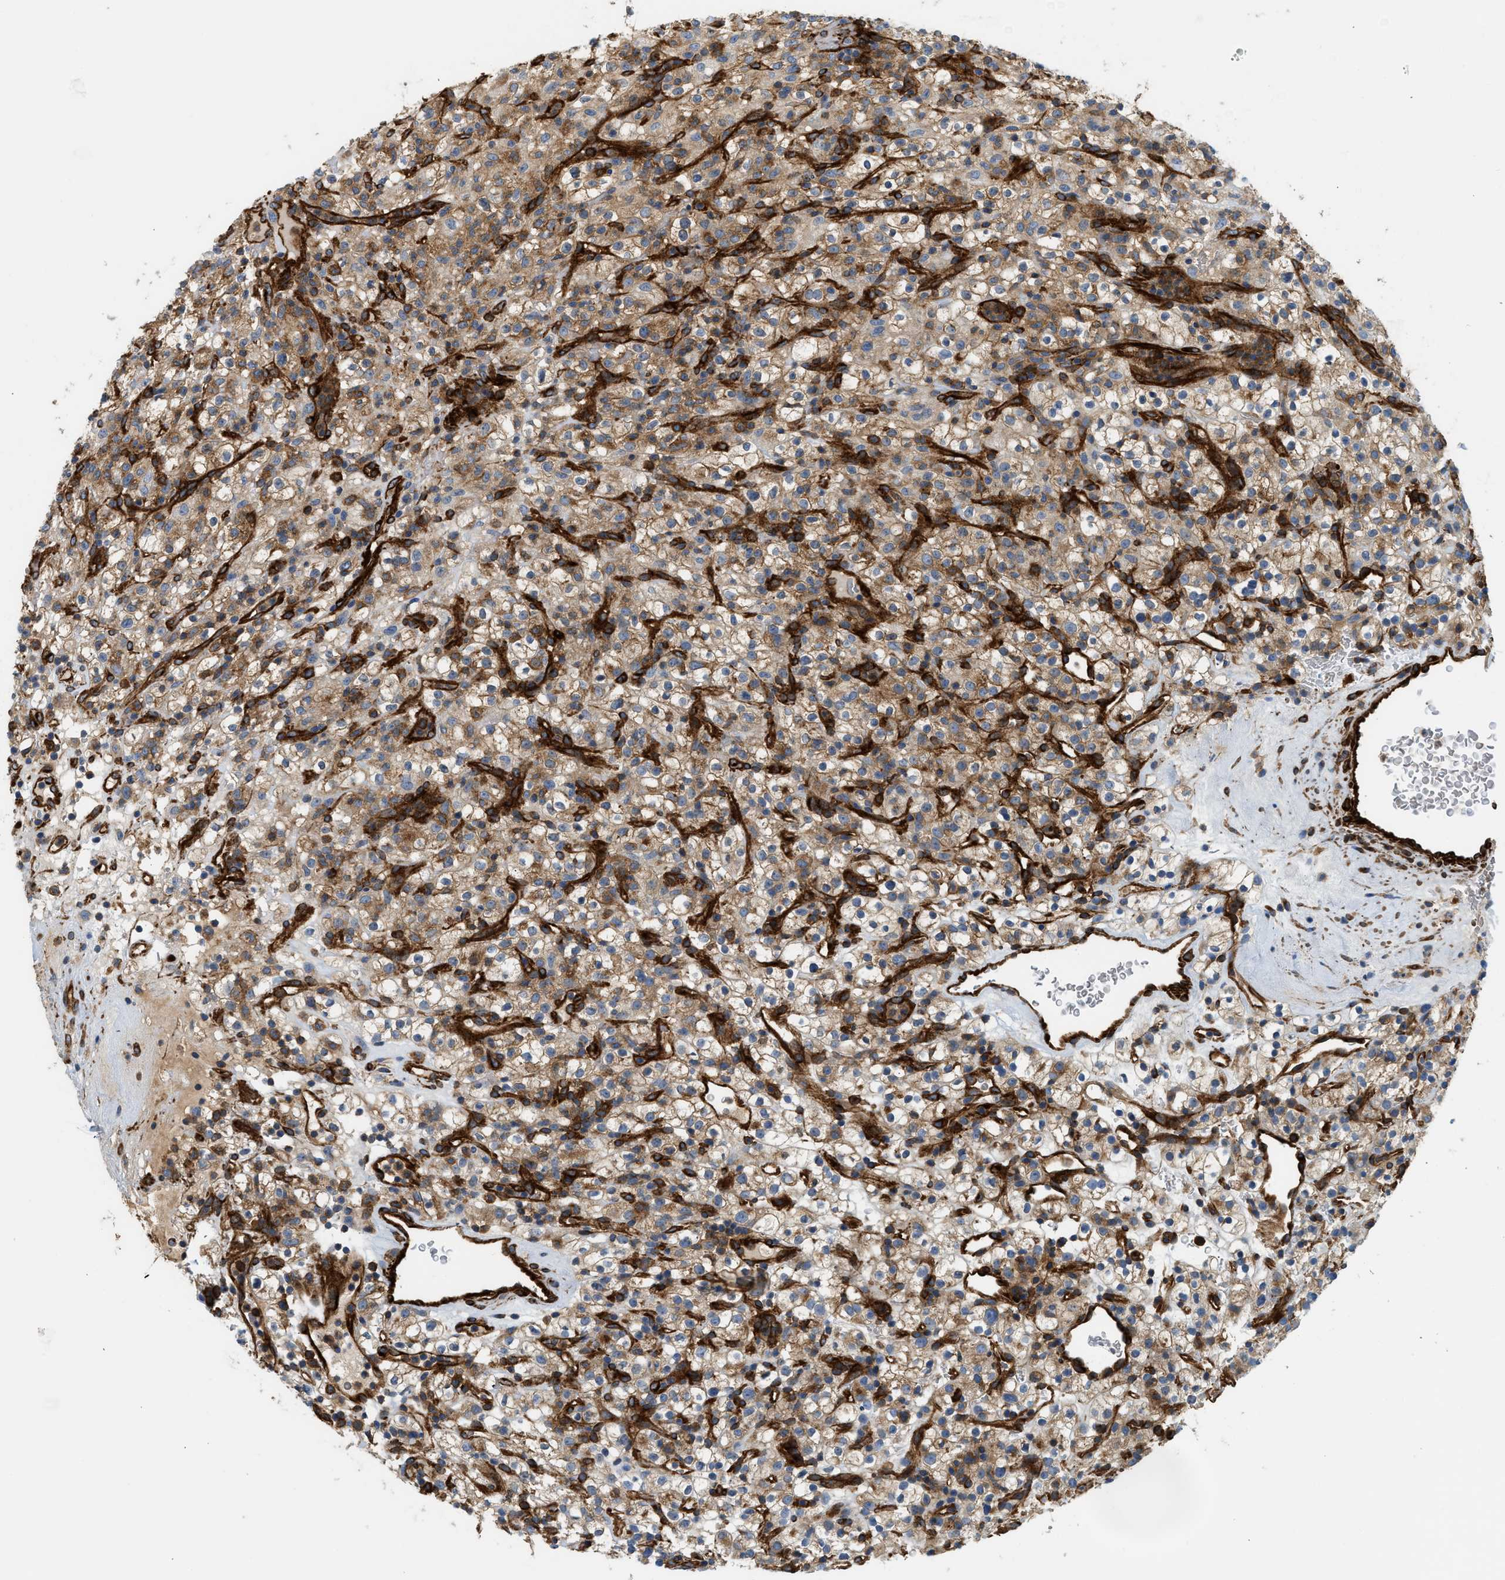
{"staining": {"intensity": "moderate", "quantity": ">75%", "location": "cytoplasmic/membranous"}, "tissue": "renal cancer", "cell_type": "Tumor cells", "image_type": "cancer", "snomed": [{"axis": "morphology", "description": "Normal tissue, NOS"}, {"axis": "morphology", "description": "Adenocarcinoma, NOS"}, {"axis": "topography", "description": "Kidney"}], "caption": "This photomicrograph exhibits IHC staining of human adenocarcinoma (renal), with medium moderate cytoplasmic/membranous positivity in about >75% of tumor cells.", "gene": "HIP1", "patient": {"sex": "female", "age": 72}}